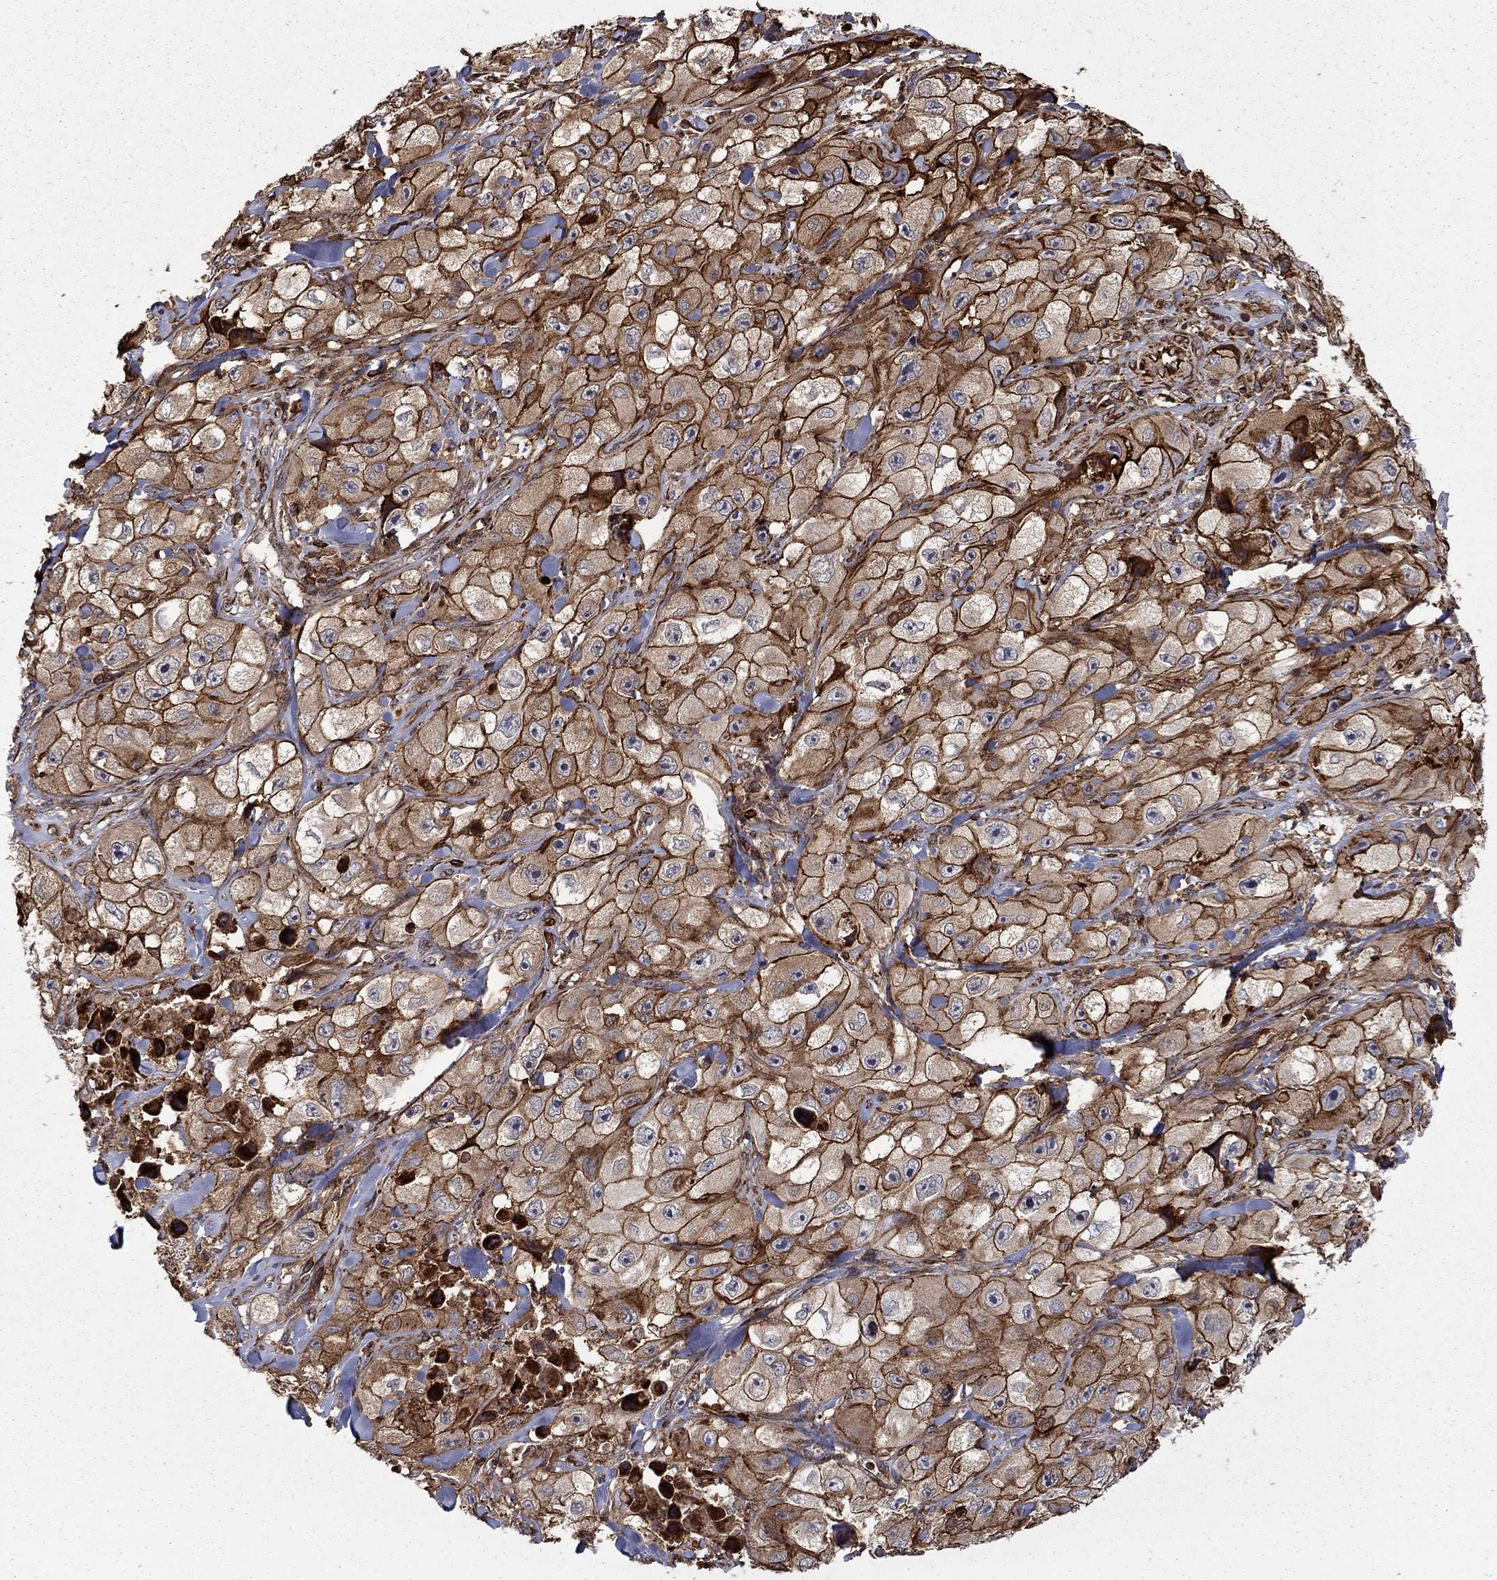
{"staining": {"intensity": "strong", "quantity": ">75%", "location": "cytoplasmic/membranous"}, "tissue": "skin cancer", "cell_type": "Tumor cells", "image_type": "cancer", "snomed": [{"axis": "morphology", "description": "Squamous cell carcinoma, NOS"}, {"axis": "topography", "description": "Skin"}, {"axis": "topography", "description": "Subcutis"}], "caption": "Protein staining by immunohistochemistry (IHC) demonstrates strong cytoplasmic/membranous positivity in about >75% of tumor cells in skin cancer (squamous cell carcinoma).", "gene": "ADM", "patient": {"sex": "male", "age": 73}}